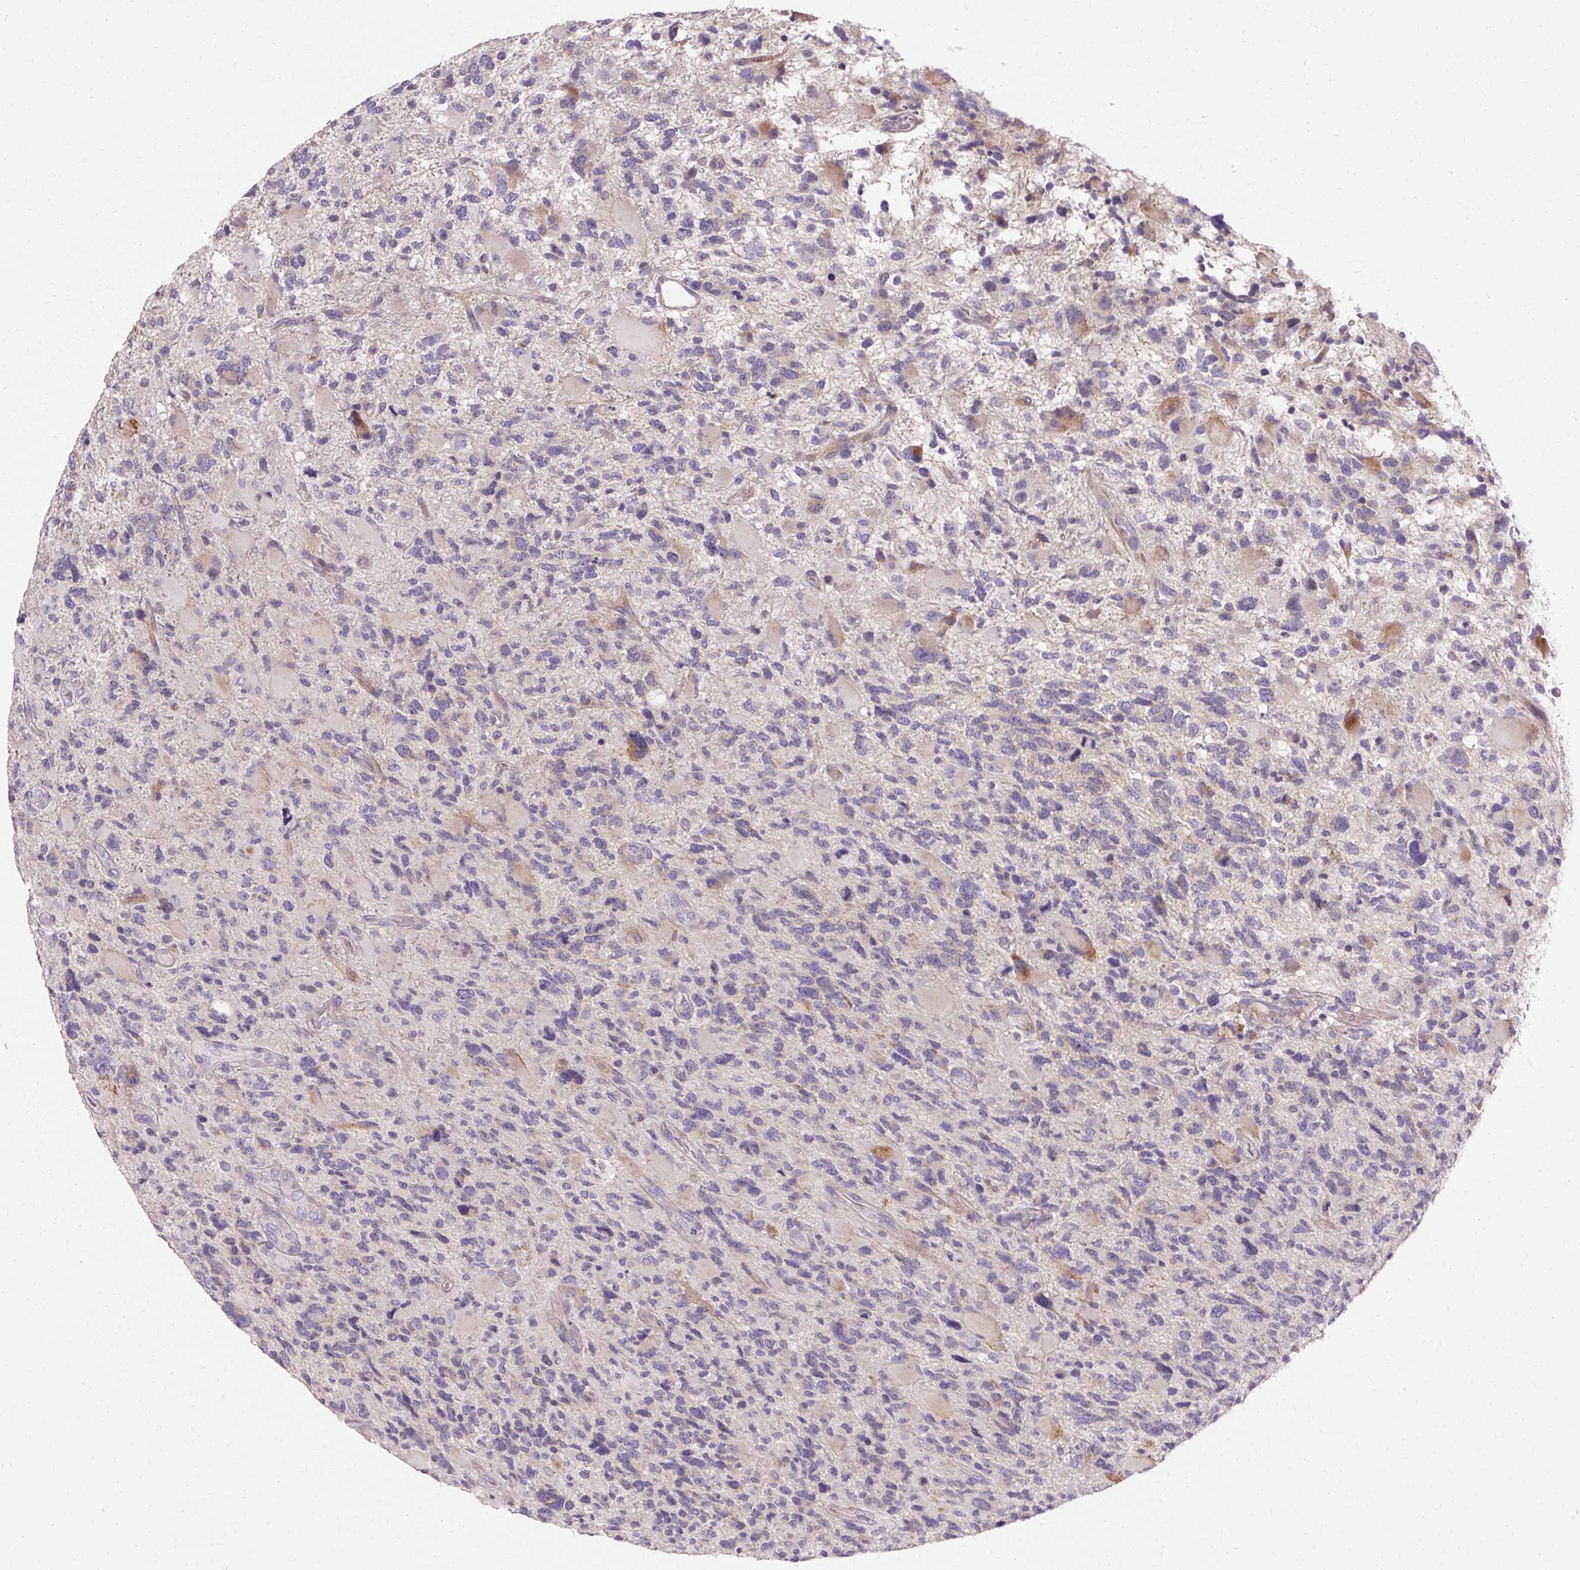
{"staining": {"intensity": "weak", "quantity": "<25%", "location": "cytoplasmic/membranous"}, "tissue": "glioma", "cell_type": "Tumor cells", "image_type": "cancer", "snomed": [{"axis": "morphology", "description": "Glioma, malignant, High grade"}, {"axis": "topography", "description": "Brain"}], "caption": "The image displays no staining of tumor cells in malignant glioma (high-grade).", "gene": "TRIP13", "patient": {"sex": "female", "age": 71}}